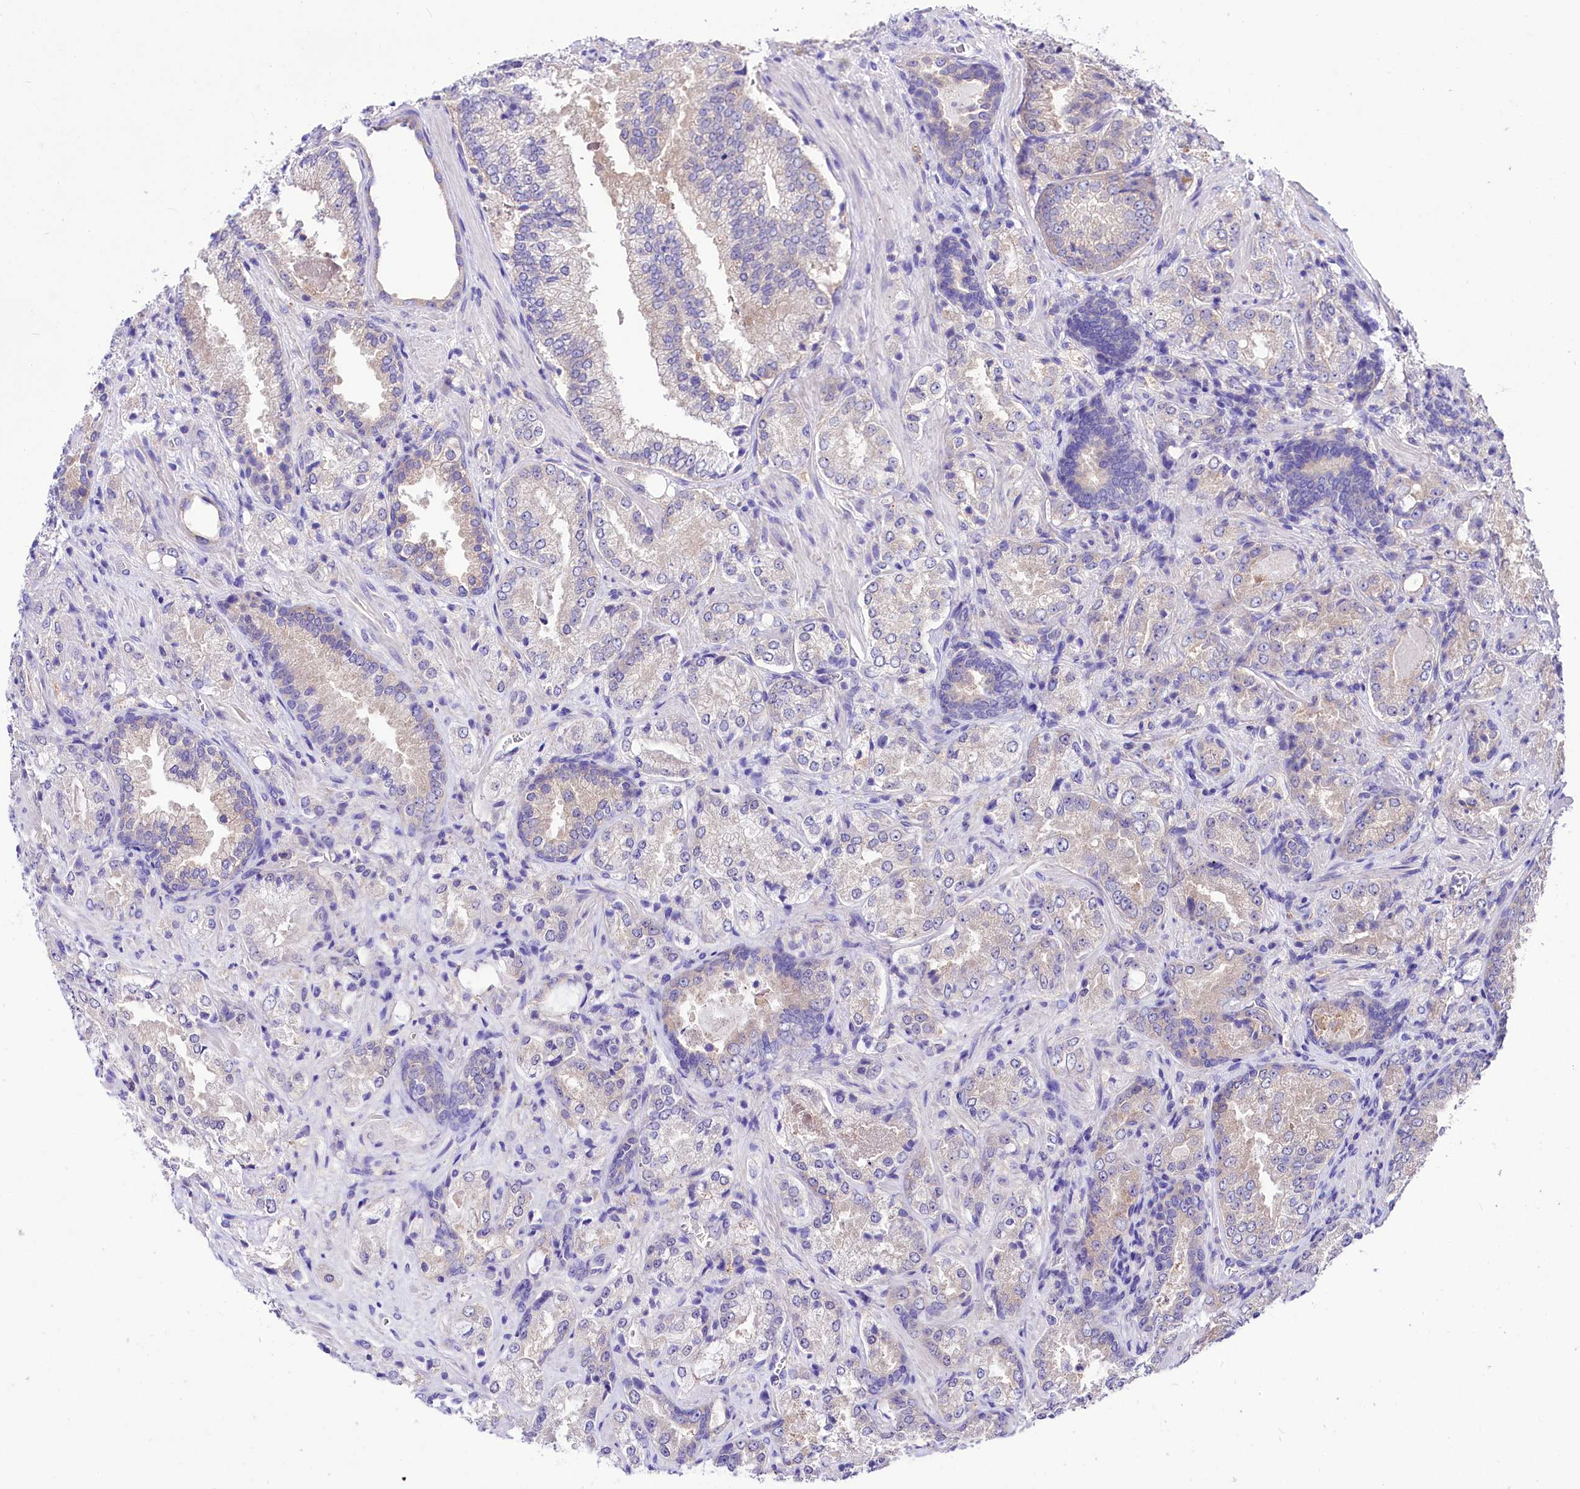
{"staining": {"intensity": "weak", "quantity": "<25%", "location": "cytoplasmic/membranous"}, "tissue": "prostate cancer", "cell_type": "Tumor cells", "image_type": "cancer", "snomed": [{"axis": "morphology", "description": "Adenocarcinoma, Low grade"}, {"axis": "topography", "description": "Prostate"}], "caption": "DAB (3,3'-diaminobenzidine) immunohistochemical staining of human prostate low-grade adenocarcinoma reveals no significant positivity in tumor cells.", "gene": "ABHD5", "patient": {"sex": "male", "age": 74}}